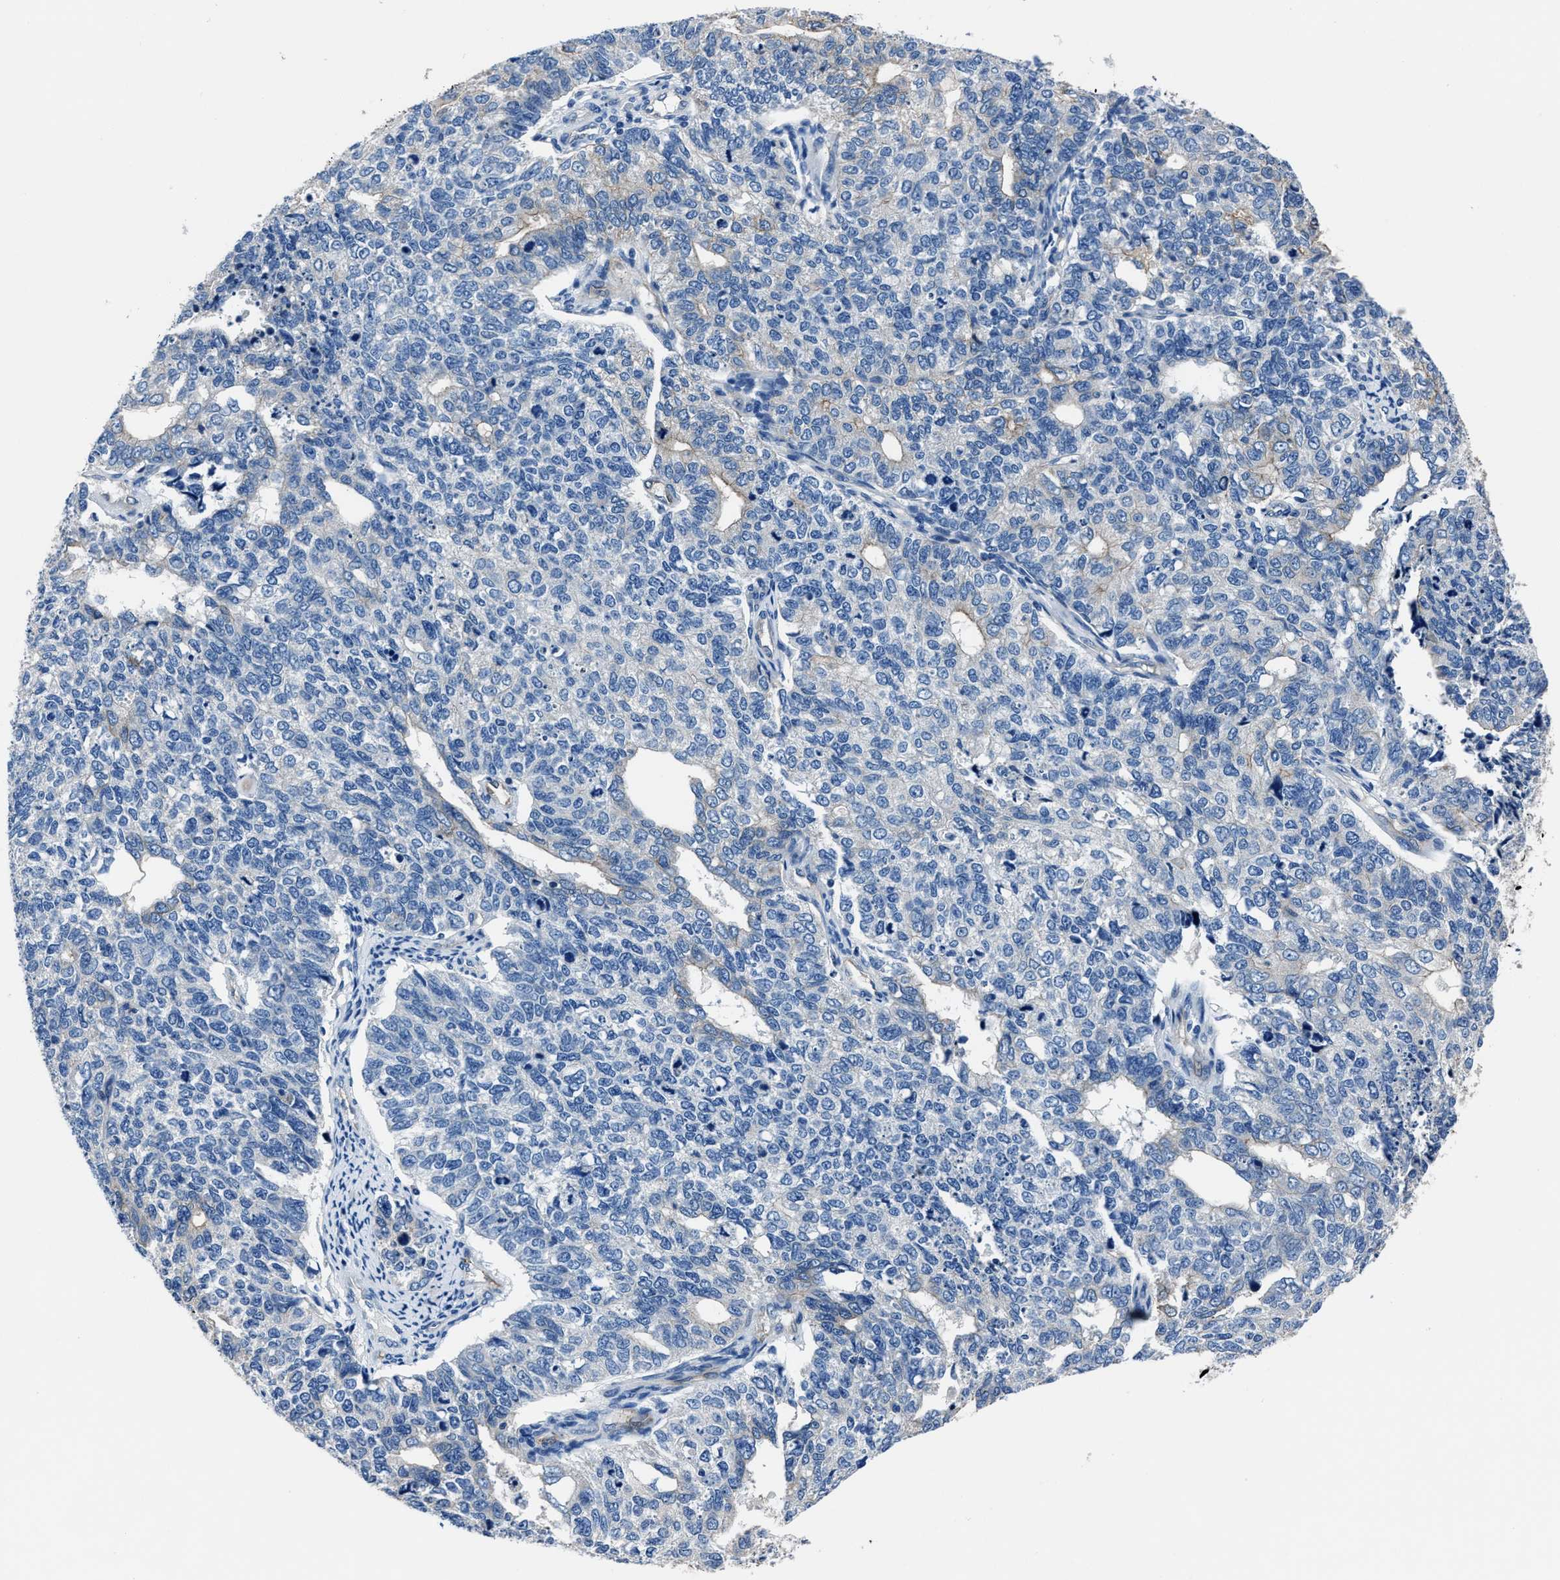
{"staining": {"intensity": "negative", "quantity": "none", "location": "none"}, "tissue": "cervical cancer", "cell_type": "Tumor cells", "image_type": "cancer", "snomed": [{"axis": "morphology", "description": "Squamous cell carcinoma, NOS"}, {"axis": "topography", "description": "Cervix"}], "caption": "High magnification brightfield microscopy of cervical cancer stained with DAB (3,3'-diaminobenzidine) (brown) and counterstained with hematoxylin (blue): tumor cells show no significant positivity. Nuclei are stained in blue.", "gene": "LMO7", "patient": {"sex": "female", "age": 63}}